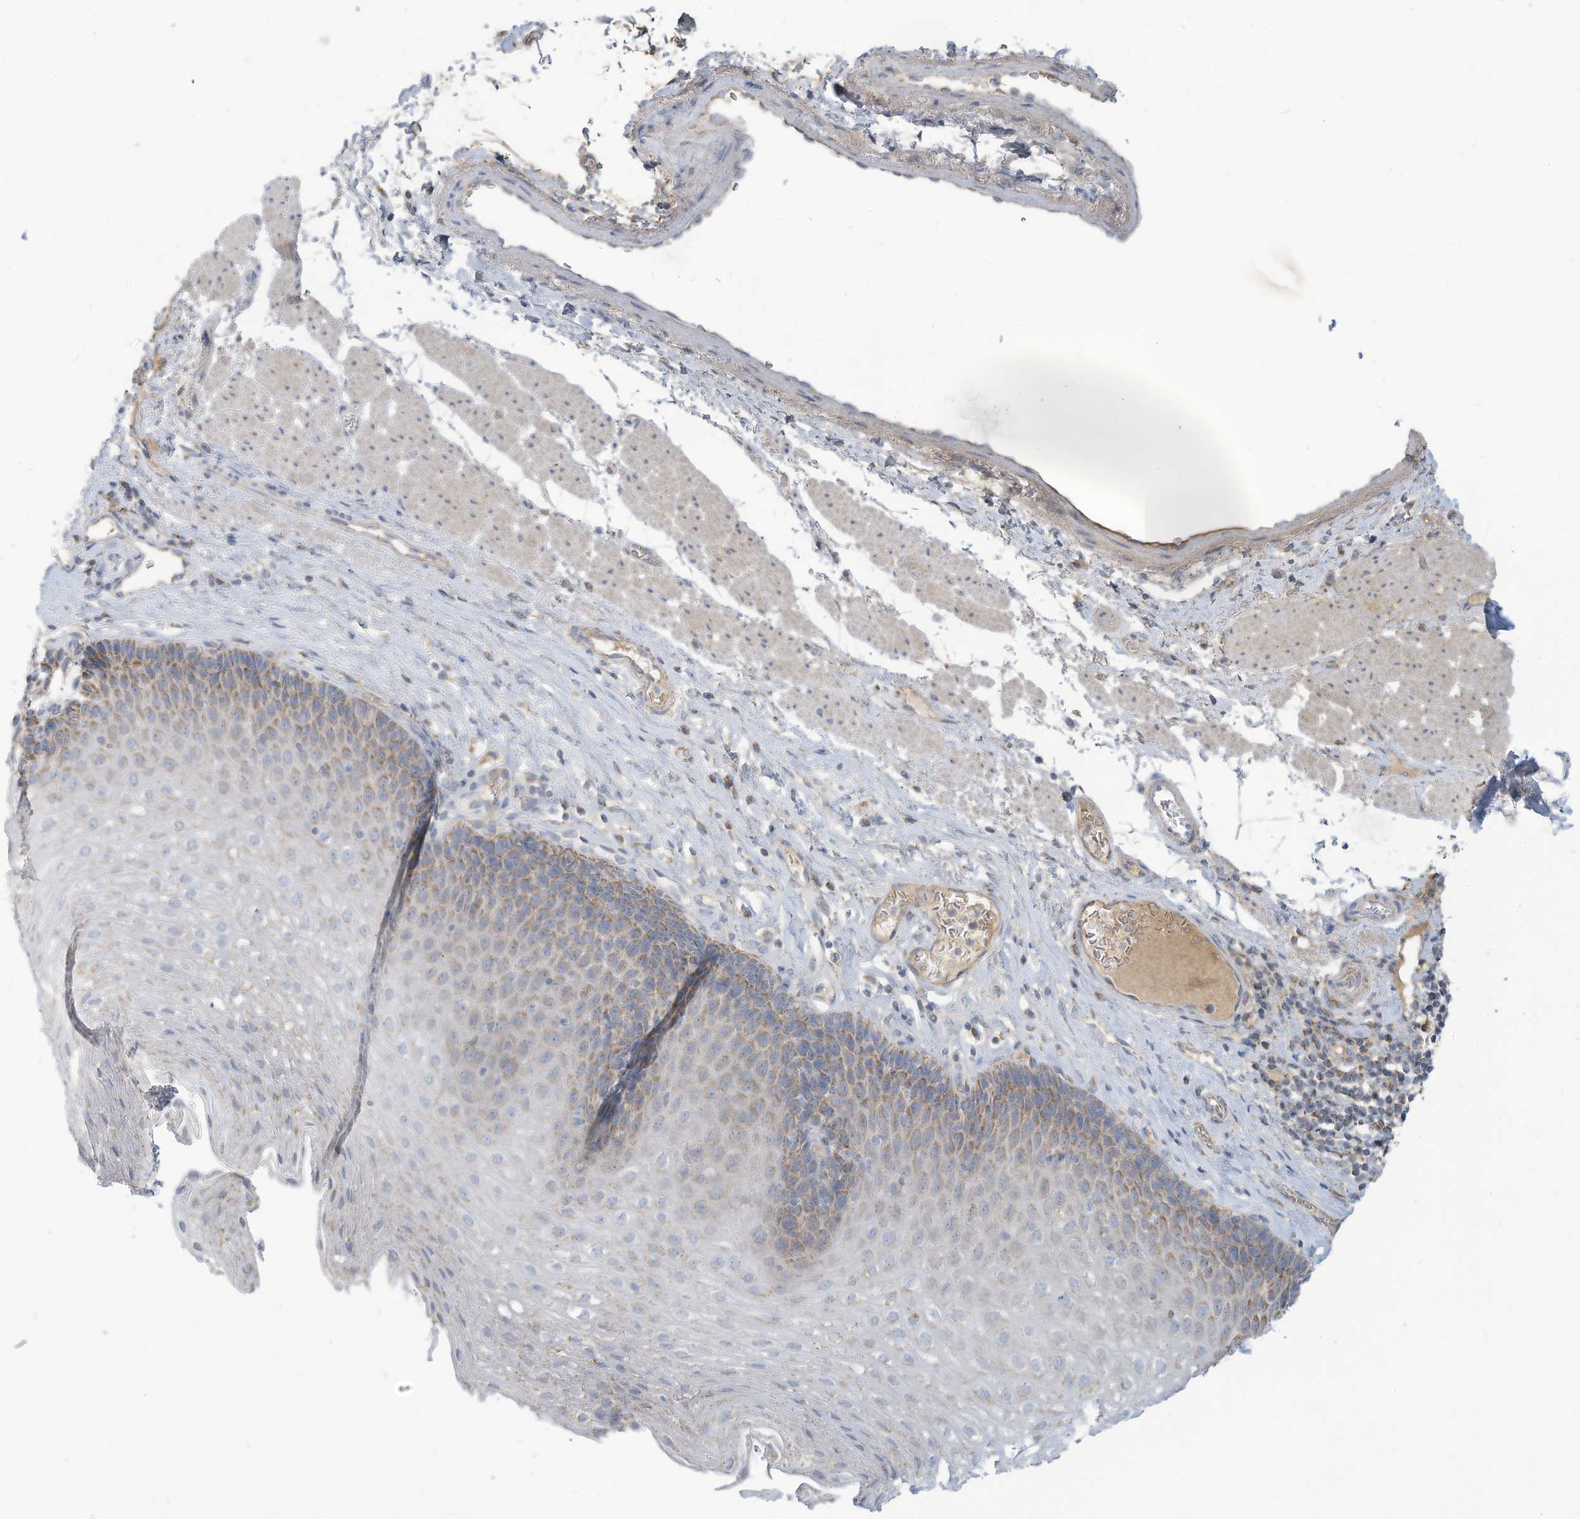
{"staining": {"intensity": "moderate", "quantity": "25%-75%", "location": "cytoplasmic/membranous"}, "tissue": "esophagus", "cell_type": "Squamous epithelial cells", "image_type": "normal", "snomed": [{"axis": "morphology", "description": "Normal tissue, NOS"}, {"axis": "topography", "description": "Esophagus"}], "caption": "This is a histology image of IHC staining of unremarkable esophagus, which shows moderate expression in the cytoplasmic/membranous of squamous epithelial cells.", "gene": "NLN", "patient": {"sex": "female", "age": 66}}